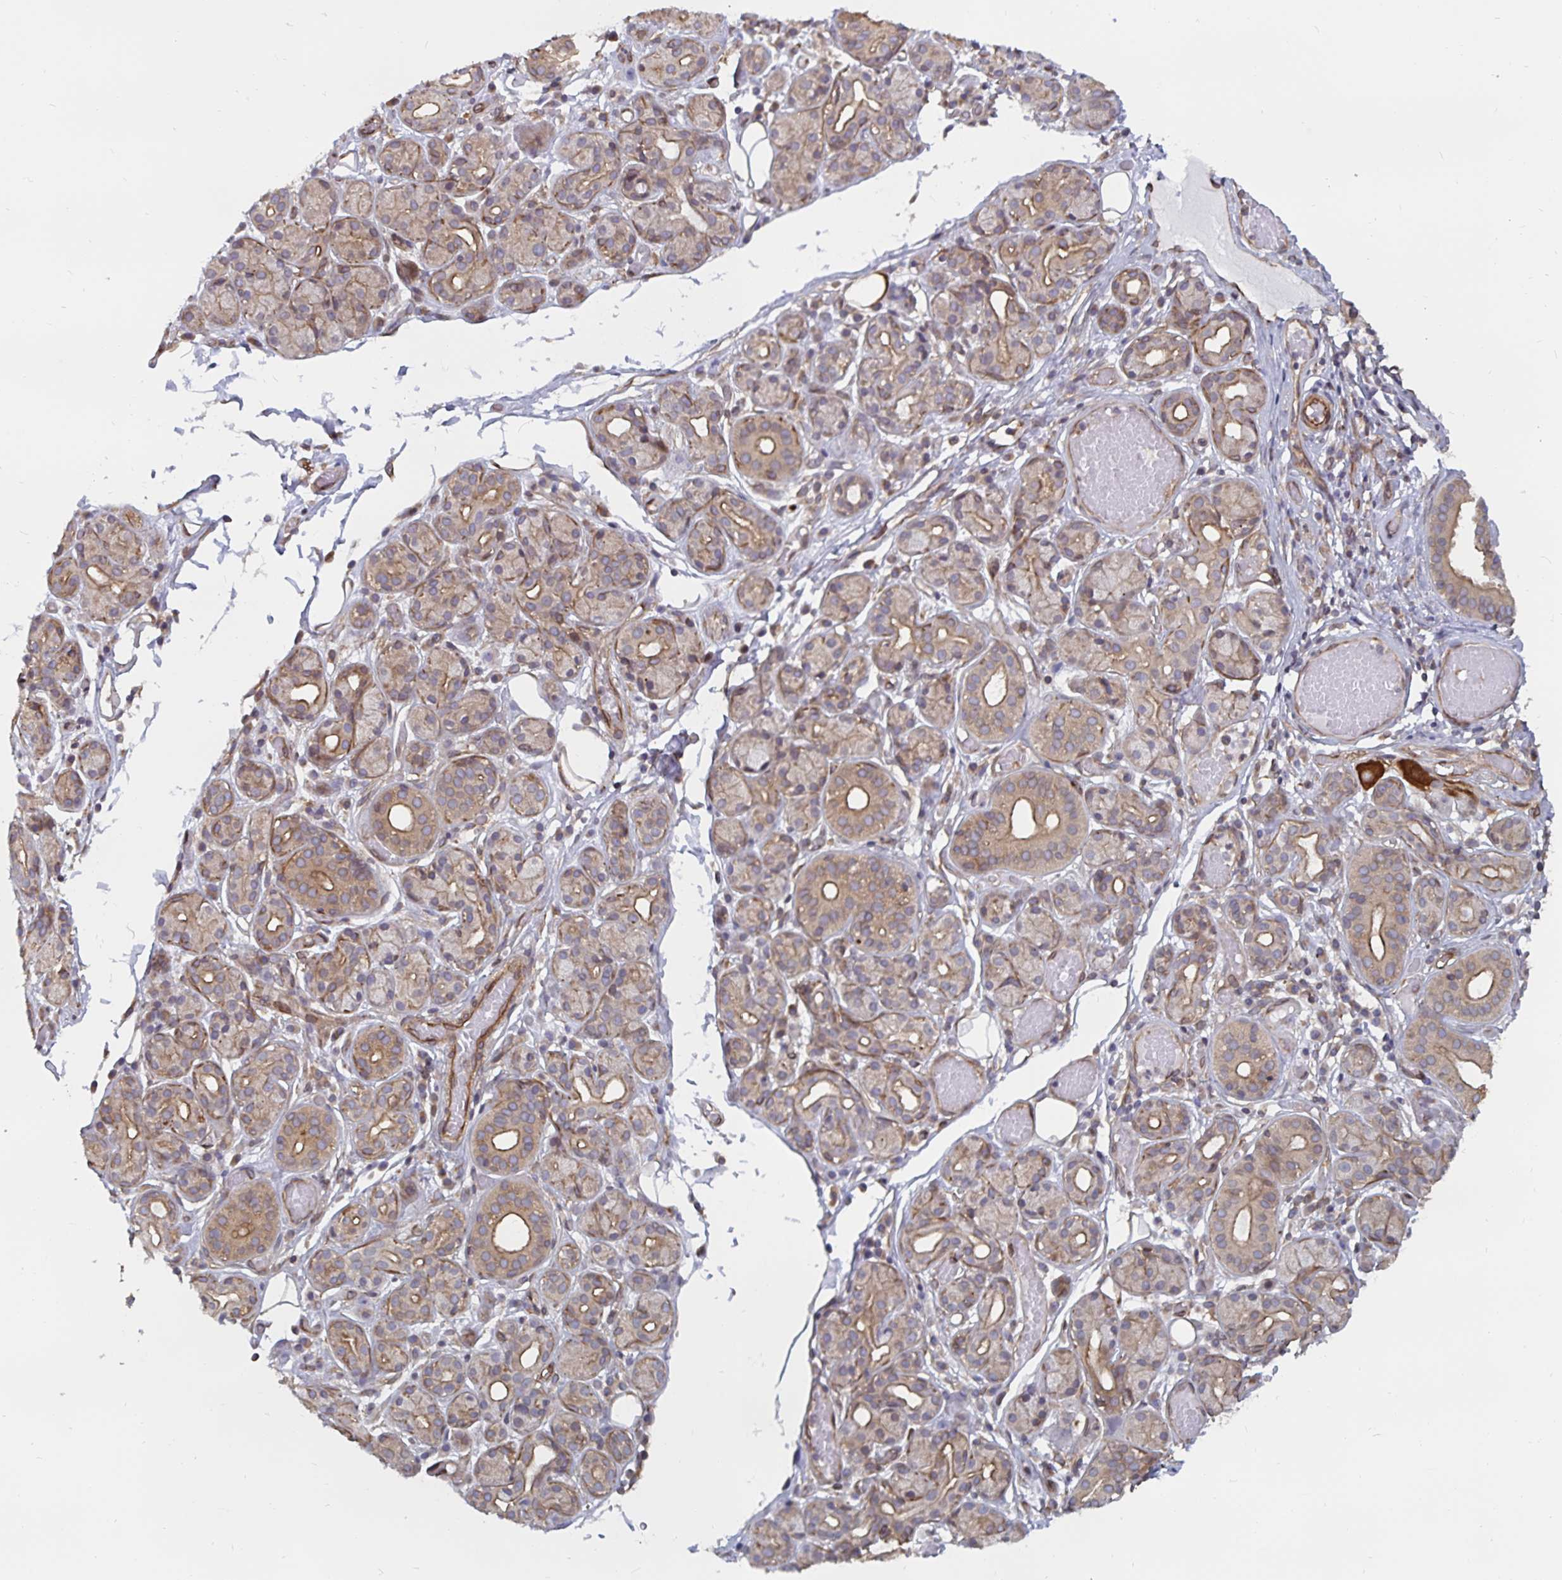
{"staining": {"intensity": "moderate", "quantity": "25%-75%", "location": "cytoplasmic/membranous"}, "tissue": "salivary gland", "cell_type": "Glandular cells", "image_type": "normal", "snomed": [{"axis": "morphology", "description": "Normal tissue, NOS"}, {"axis": "topography", "description": "Salivary gland"}, {"axis": "topography", "description": "Peripheral nerve tissue"}], "caption": "IHC of normal human salivary gland demonstrates medium levels of moderate cytoplasmic/membranous positivity in about 25%-75% of glandular cells. The staining was performed using DAB, with brown indicating positive protein expression. Nuclei are stained blue with hematoxylin.", "gene": "BCAP29", "patient": {"sex": "male", "age": 71}}